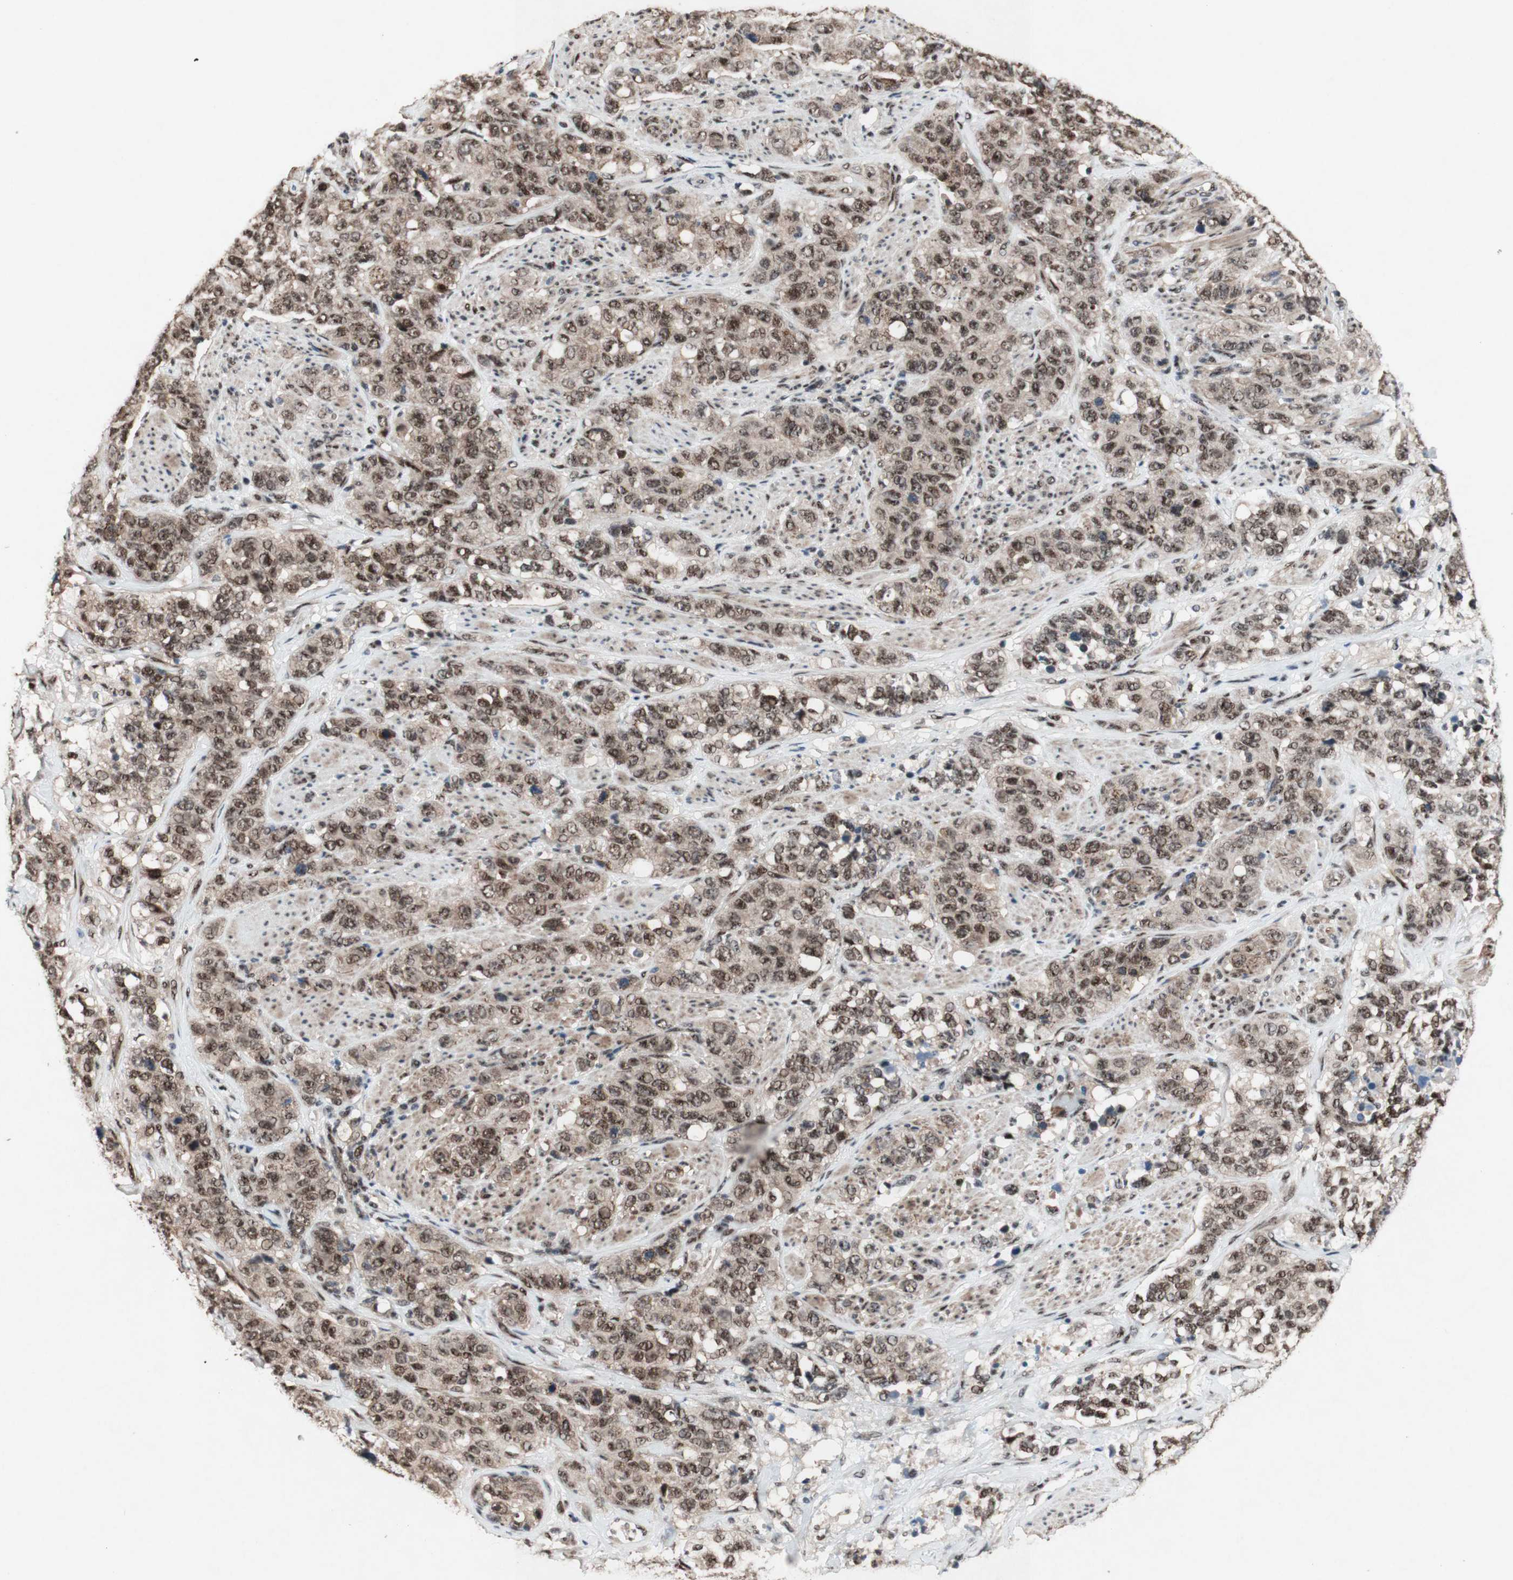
{"staining": {"intensity": "moderate", "quantity": ">75%", "location": "nuclear"}, "tissue": "stomach cancer", "cell_type": "Tumor cells", "image_type": "cancer", "snomed": [{"axis": "morphology", "description": "Adenocarcinoma, NOS"}, {"axis": "topography", "description": "Stomach"}], "caption": "Immunohistochemical staining of human stomach adenocarcinoma reveals moderate nuclear protein positivity in about >75% of tumor cells.", "gene": "TLE1", "patient": {"sex": "male", "age": 48}}